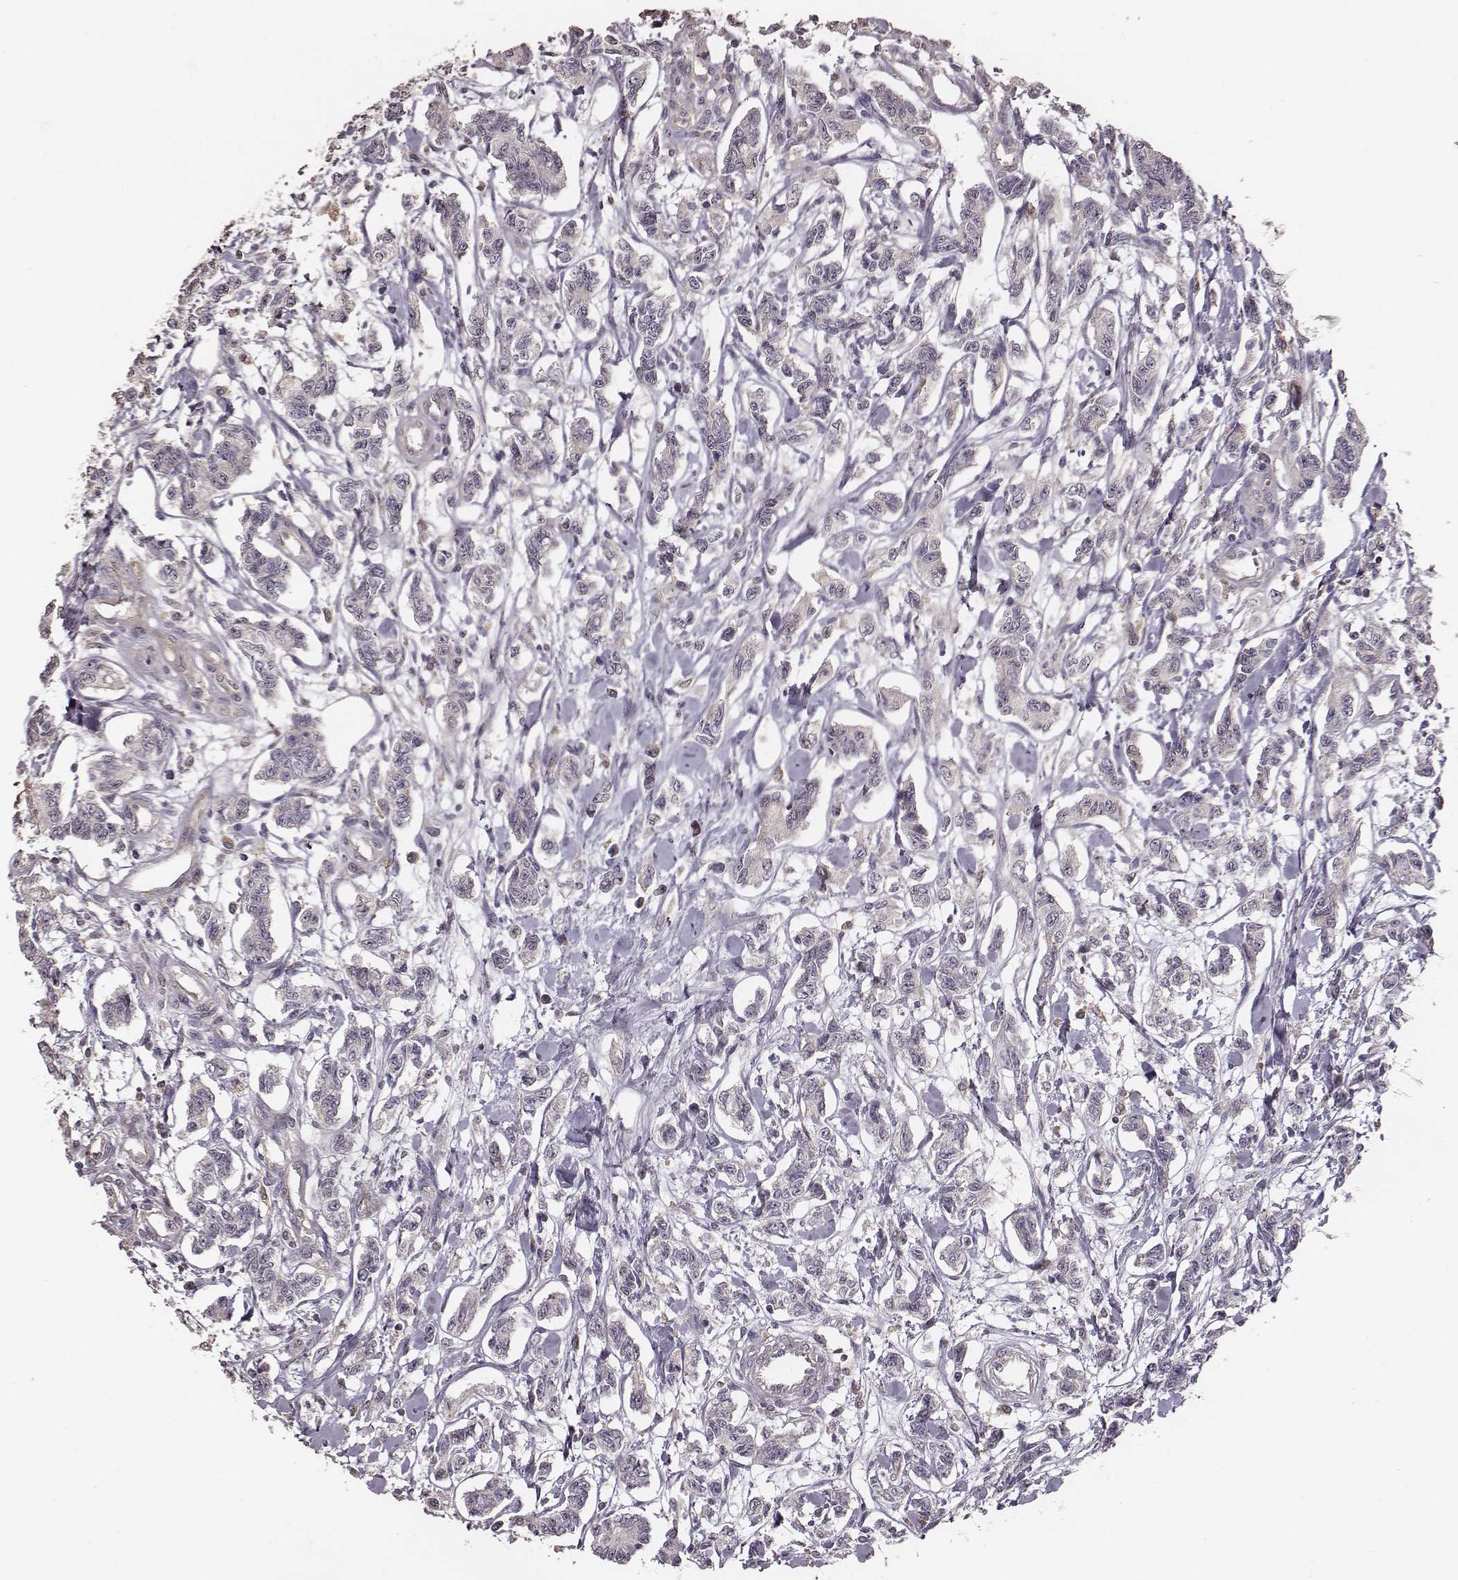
{"staining": {"intensity": "negative", "quantity": "none", "location": "none"}, "tissue": "carcinoid", "cell_type": "Tumor cells", "image_type": "cancer", "snomed": [{"axis": "morphology", "description": "Carcinoid, malignant, NOS"}, {"axis": "topography", "description": "Kidney"}], "caption": "Immunohistochemistry histopathology image of neoplastic tissue: carcinoid stained with DAB shows no significant protein expression in tumor cells.", "gene": "VPS26A", "patient": {"sex": "female", "age": 41}}